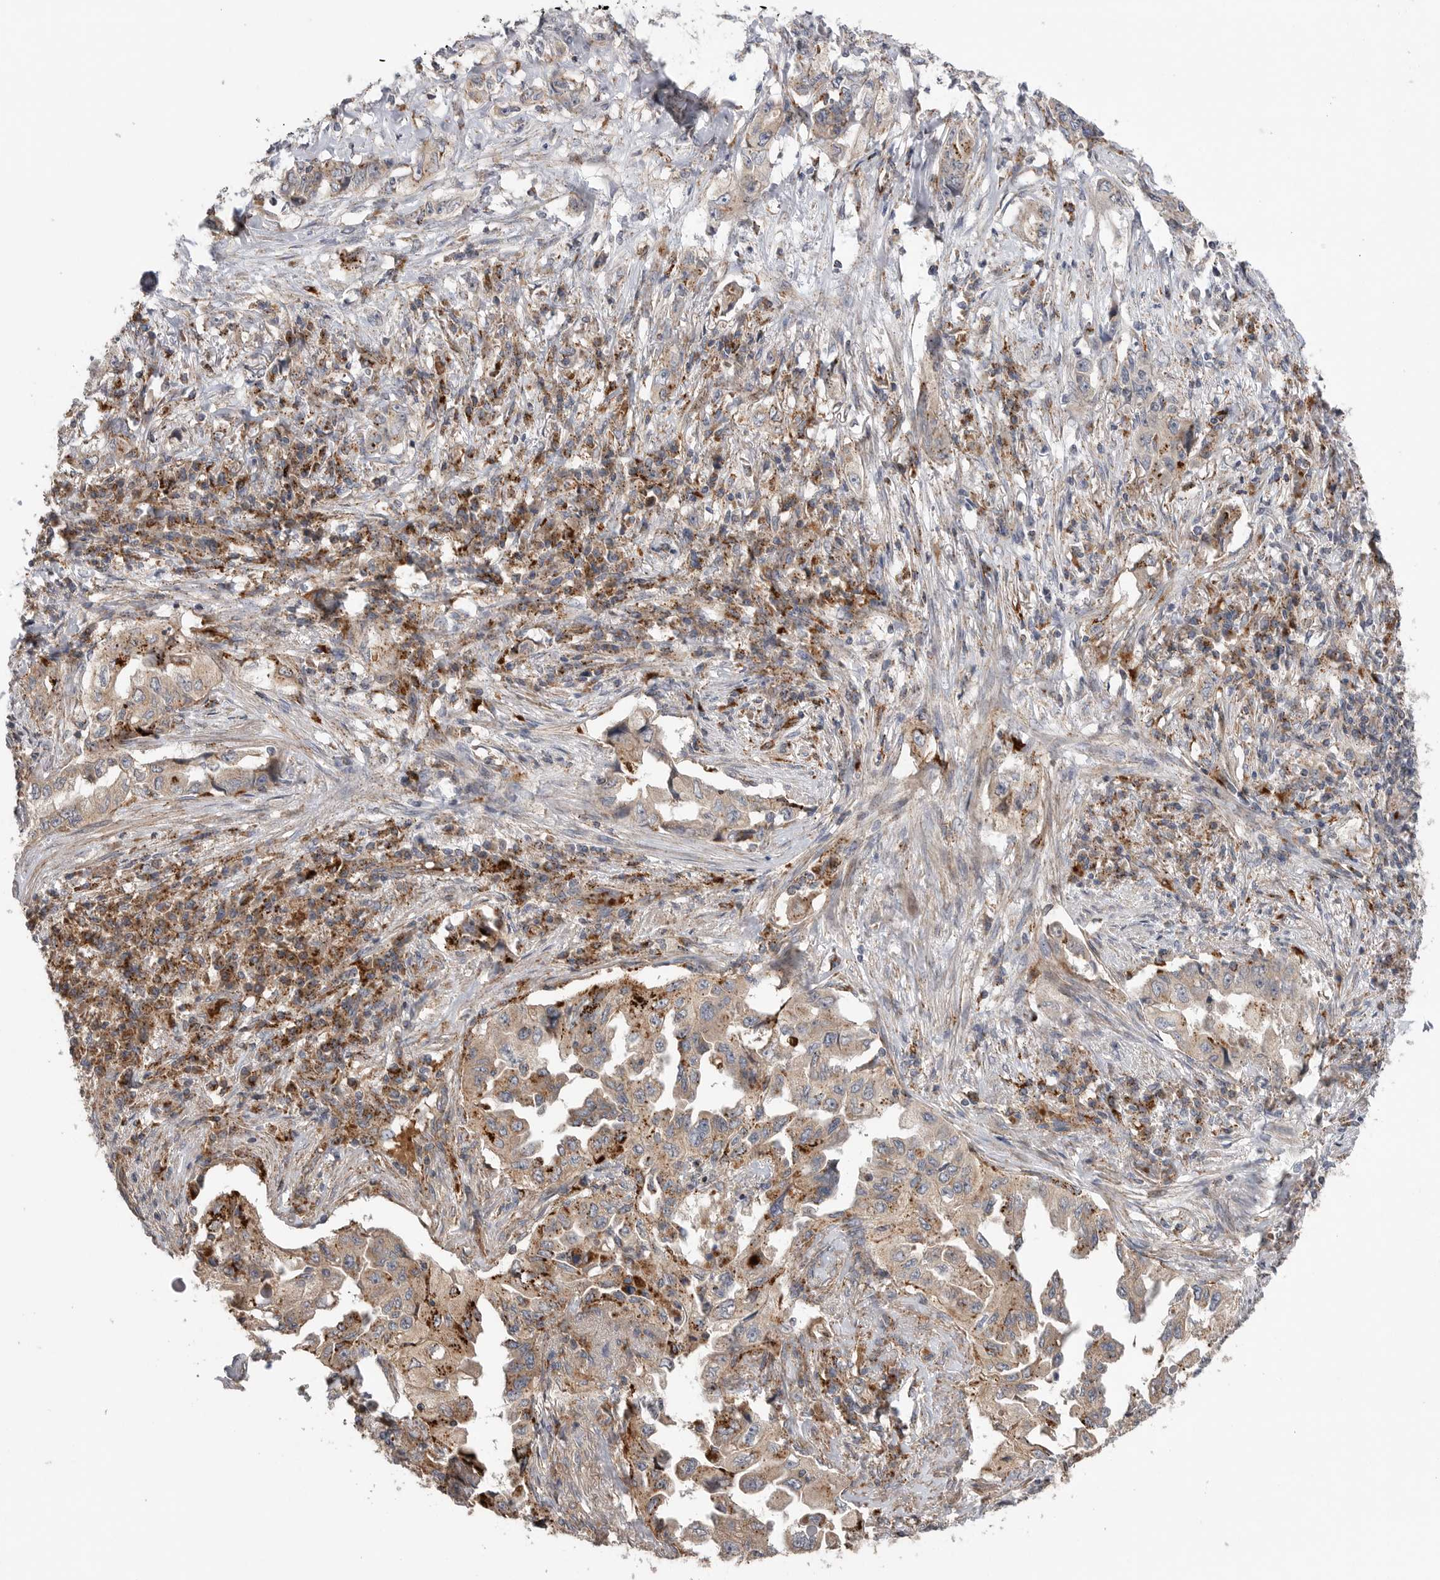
{"staining": {"intensity": "moderate", "quantity": ">75%", "location": "cytoplasmic/membranous"}, "tissue": "lung cancer", "cell_type": "Tumor cells", "image_type": "cancer", "snomed": [{"axis": "morphology", "description": "Adenocarcinoma, NOS"}, {"axis": "topography", "description": "Lung"}], "caption": "DAB immunohistochemical staining of human lung cancer reveals moderate cytoplasmic/membranous protein expression in about >75% of tumor cells.", "gene": "GALNS", "patient": {"sex": "female", "age": 51}}